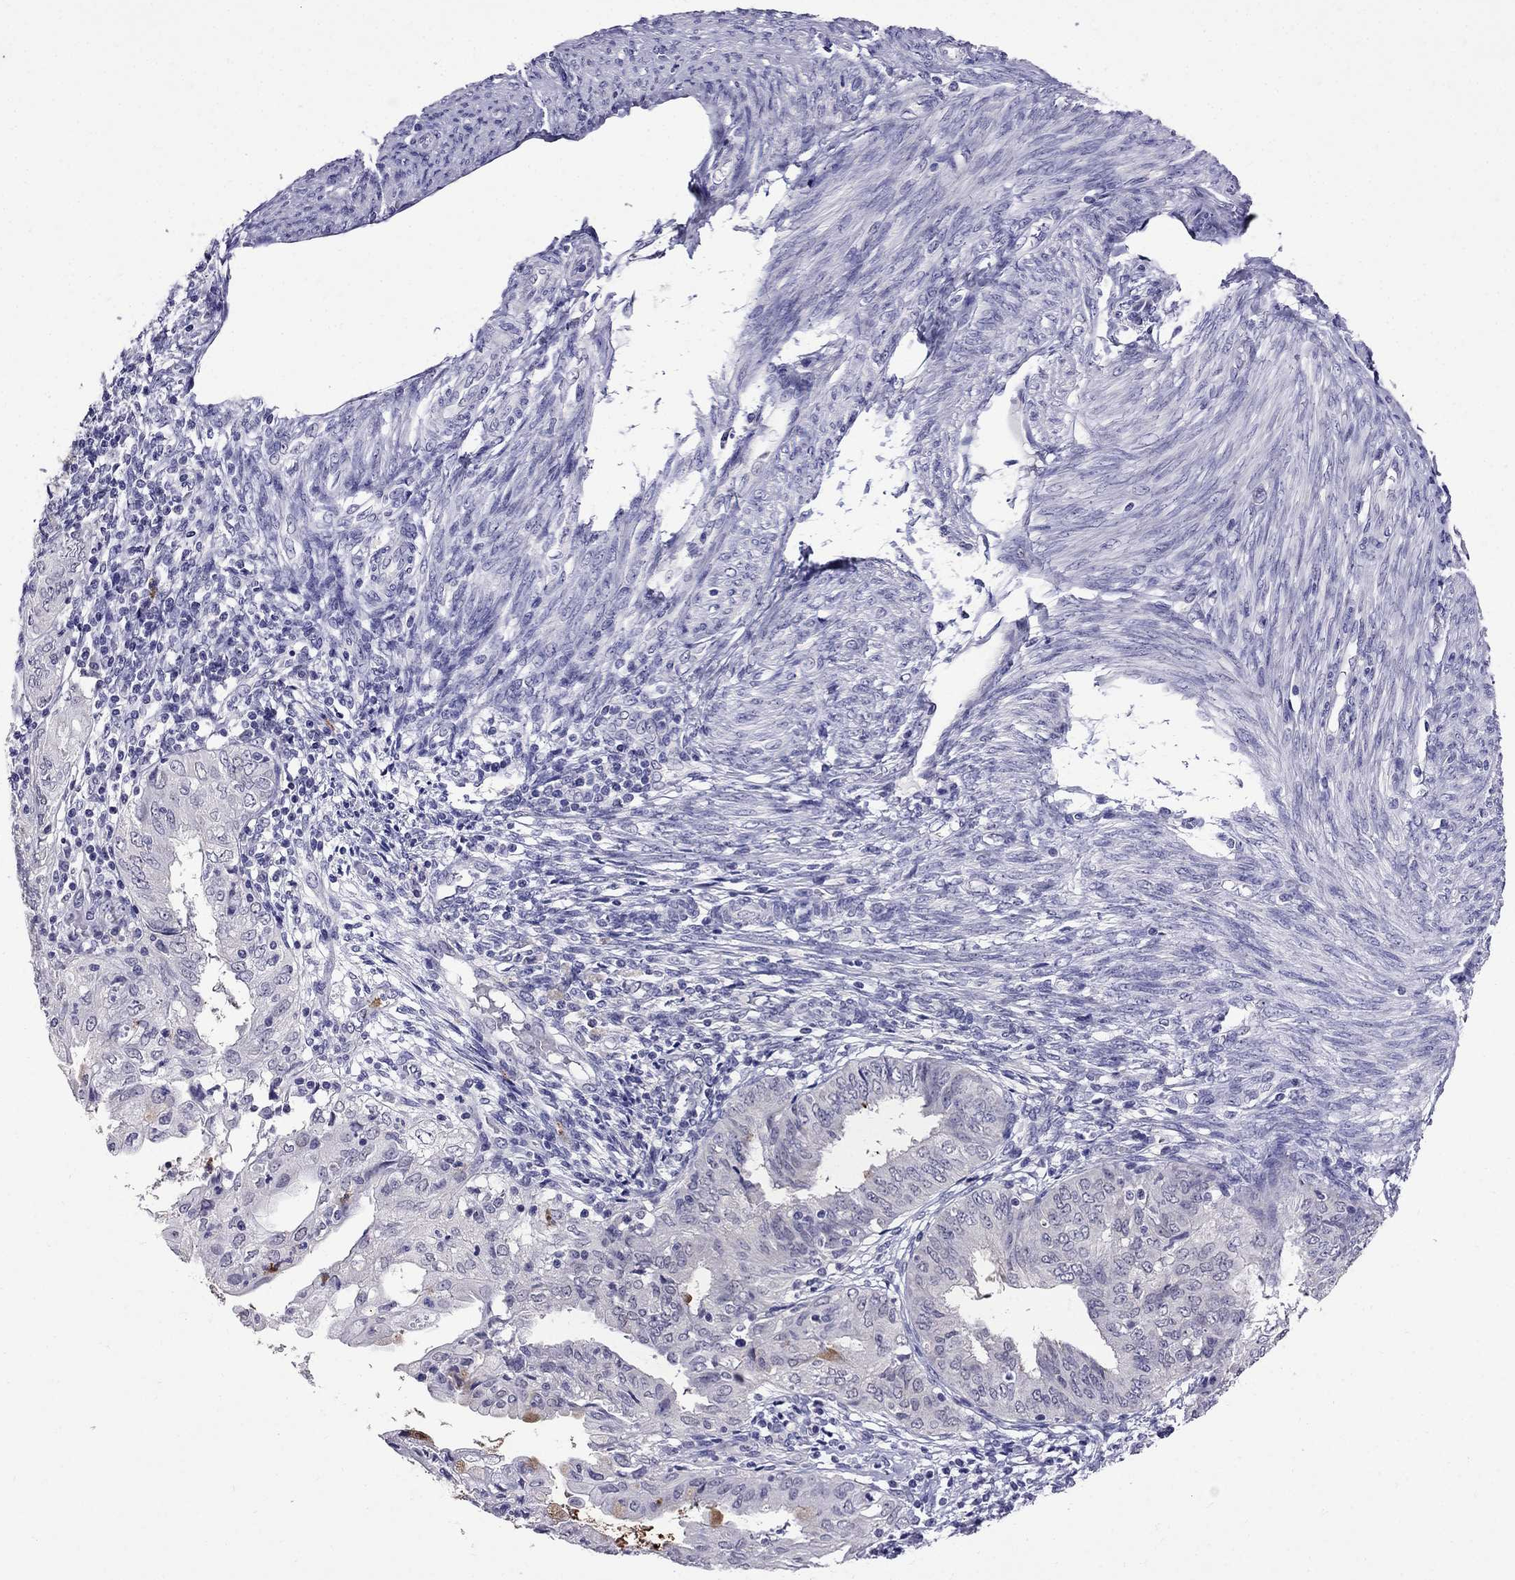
{"staining": {"intensity": "negative", "quantity": "none", "location": "none"}, "tissue": "endometrial cancer", "cell_type": "Tumor cells", "image_type": "cancer", "snomed": [{"axis": "morphology", "description": "Adenocarcinoma, NOS"}, {"axis": "topography", "description": "Endometrium"}], "caption": "A high-resolution histopathology image shows immunohistochemistry staining of adenocarcinoma (endometrial), which shows no significant expression in tumor cells.", "gene": "OLFM4", "patient": {"sex": "female", "age": 68}}